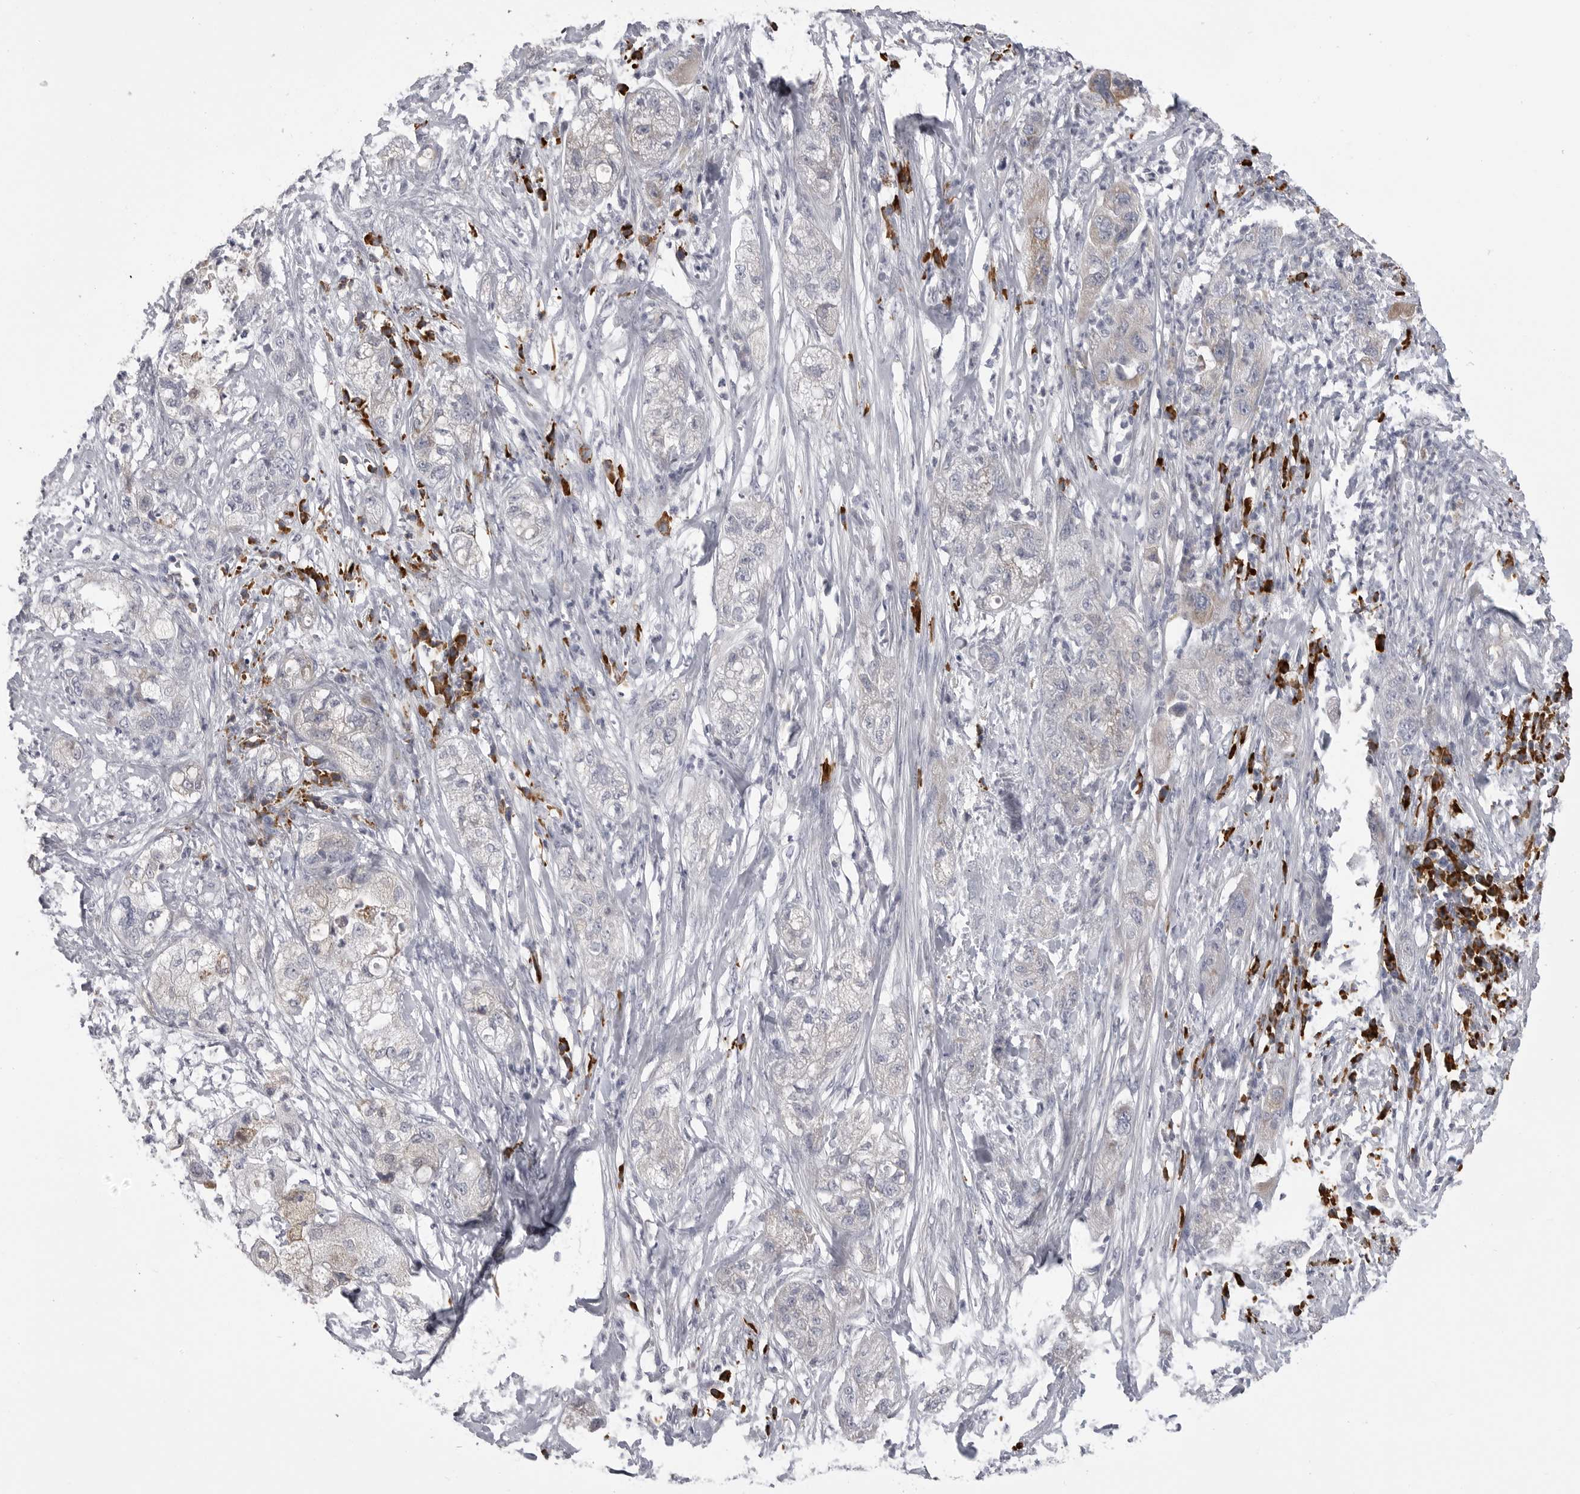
{"staining": {"intensity": "weak", "quantity": "<25%", "location": "cytoplasmic/membranous"}, "tissue": "pancreatic cancer", "cell_type": "Tumor cells", "image_type": "cancer", "snomed": [{"axis": "morphology", "description": "Adenocarcinoma, NOS"}, {"axis": "topography", "description": "Pancreas"}], "caption": "Immunohistochemistry photomicrograph of neoplastic tissue: human pancreatic adenocarcinoma stained with DAB (3,3'-diaminobenzidine) reveals no significant protein positivity in tumor cells.", "gene": "FKBP2", "patient": {"sex": "female", "age": 78}}